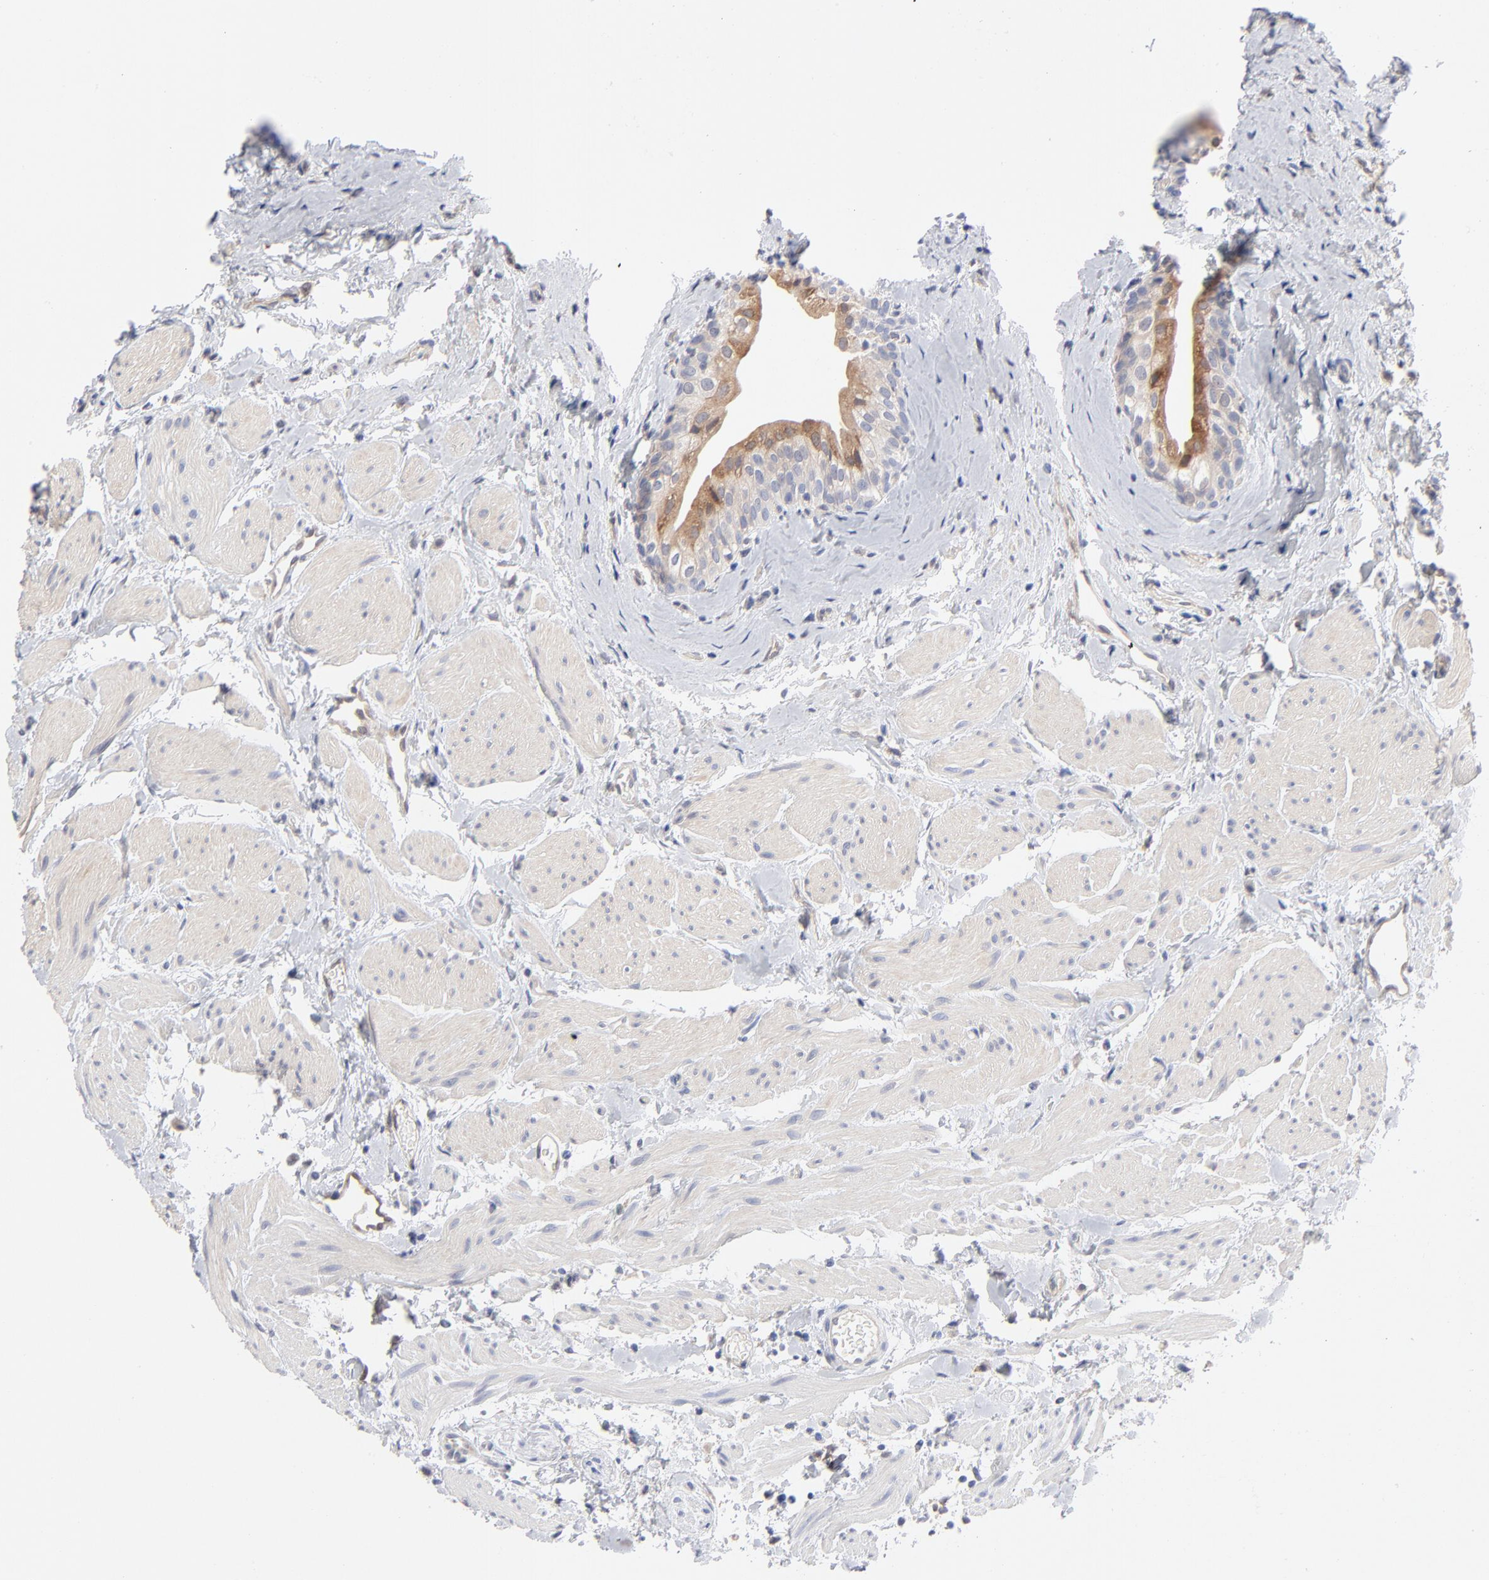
{"staining": {"intensity": "moderate", "quantity": "<25%", "location": "cytoplasmic/membranous"}, "tissue": "urinary bladder", "cell_type": "Urothelial cells", "image_type": "normal", "snomed": [{"axis": "morphology", "description": "Normal tissue, NOS"}, {"axis": "topography", "description": "Urinary bladder"}], "caption": "The image displays staining of unremarkable urinary bladder, revealing moderate cytoplasmic/membranous protein positivity (brown color) within urothelial cells.", "gene": "ARRB1", "patient": {"sex": "male", "age": 59}}